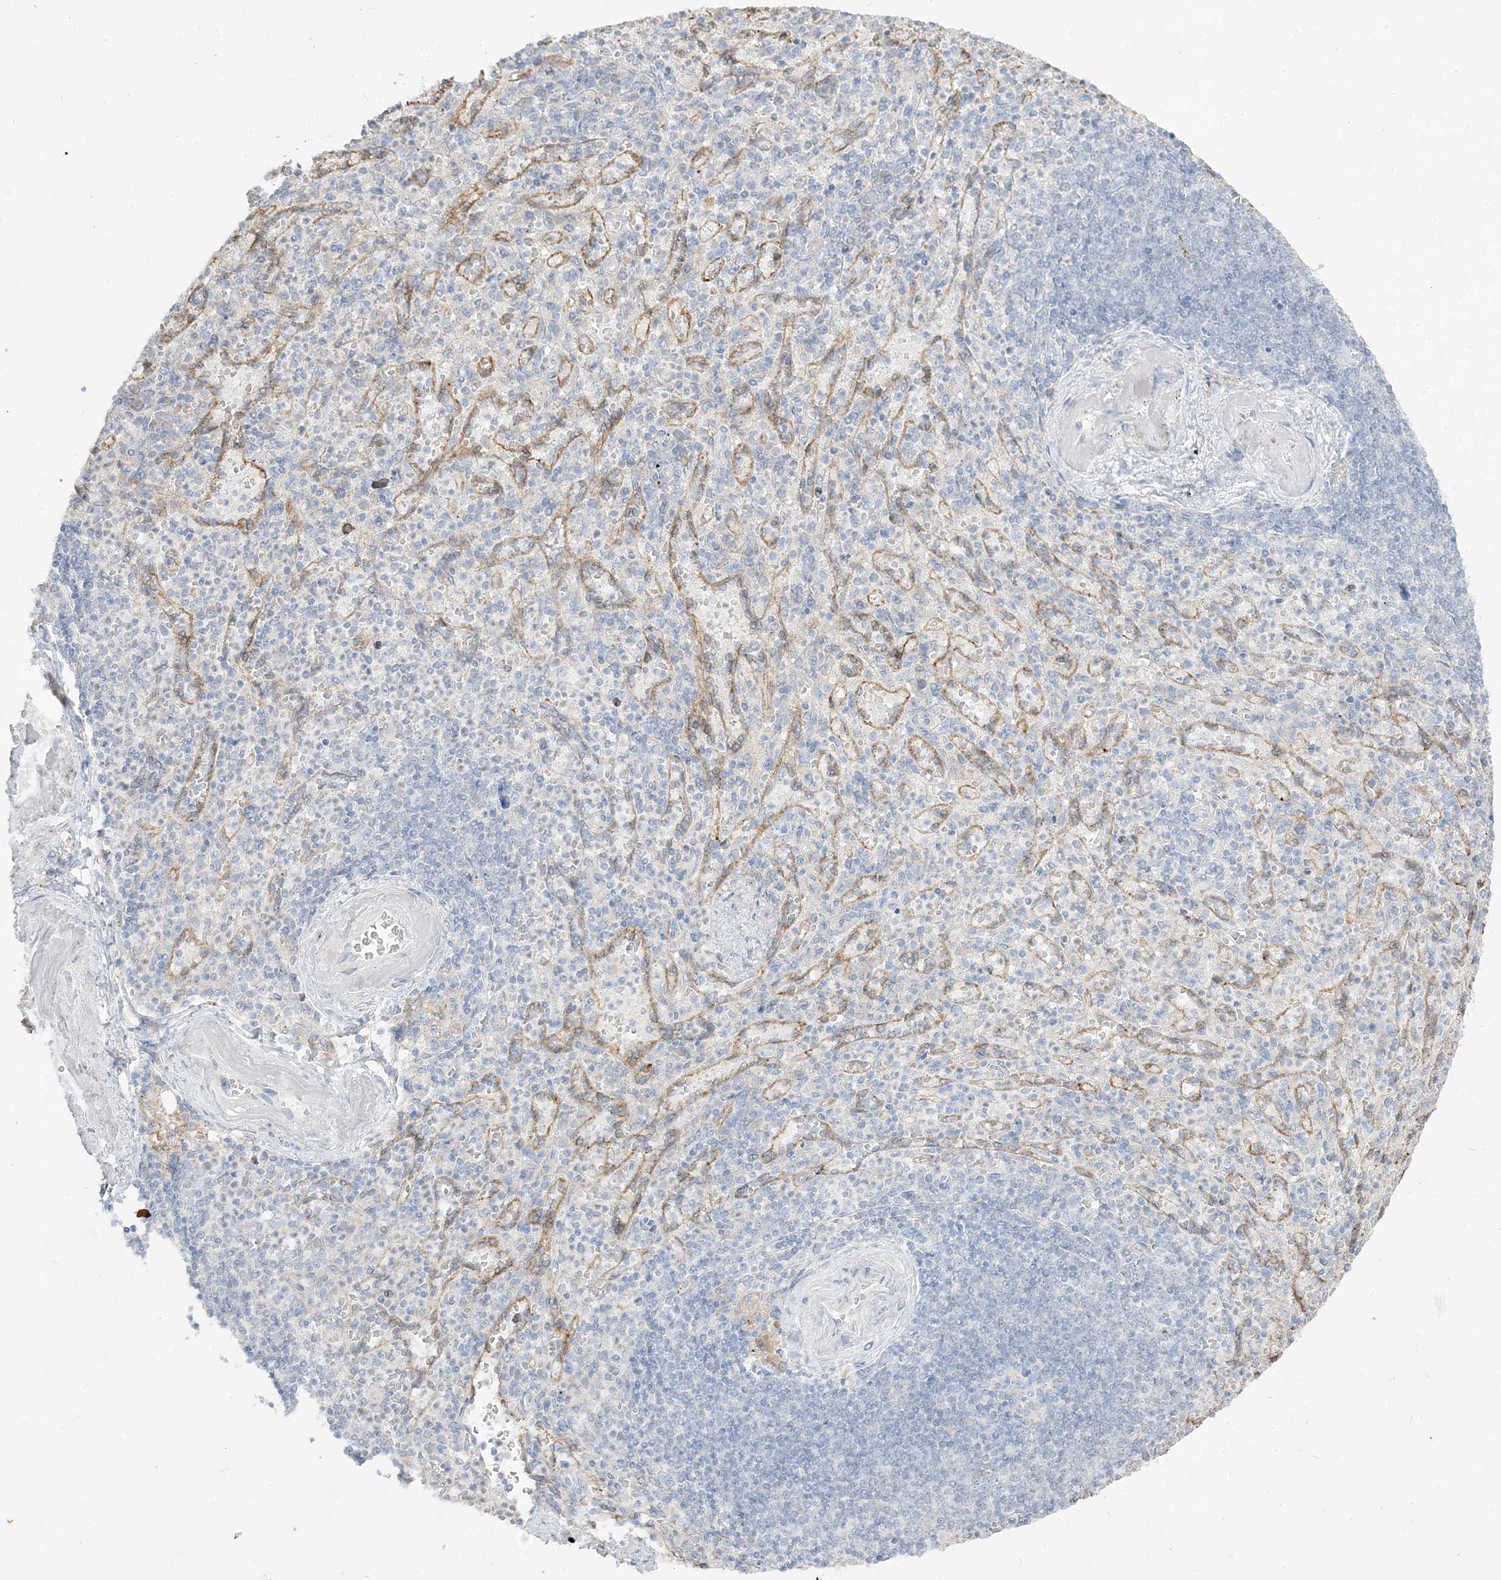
{"staining": {"intensity": "negative", "quantity": "none", "location": "none"}, "tissue": "spleen", "cell_type": "Cells in red pulp", "image_type": "normal", "snomed": [{"axis": "morphology", "description": "Normal tissue, NOS"}, {"axis": "topography", "description": "Spleen"}], "caption": "This is a photomicrograph of immunohistochemistry staining of benign spleen, which shows no expression in cells in red pulp. Nuclei are stained in blue.", "gene": "LOXL3", "patient": {"sex": "female", "age": 74}}